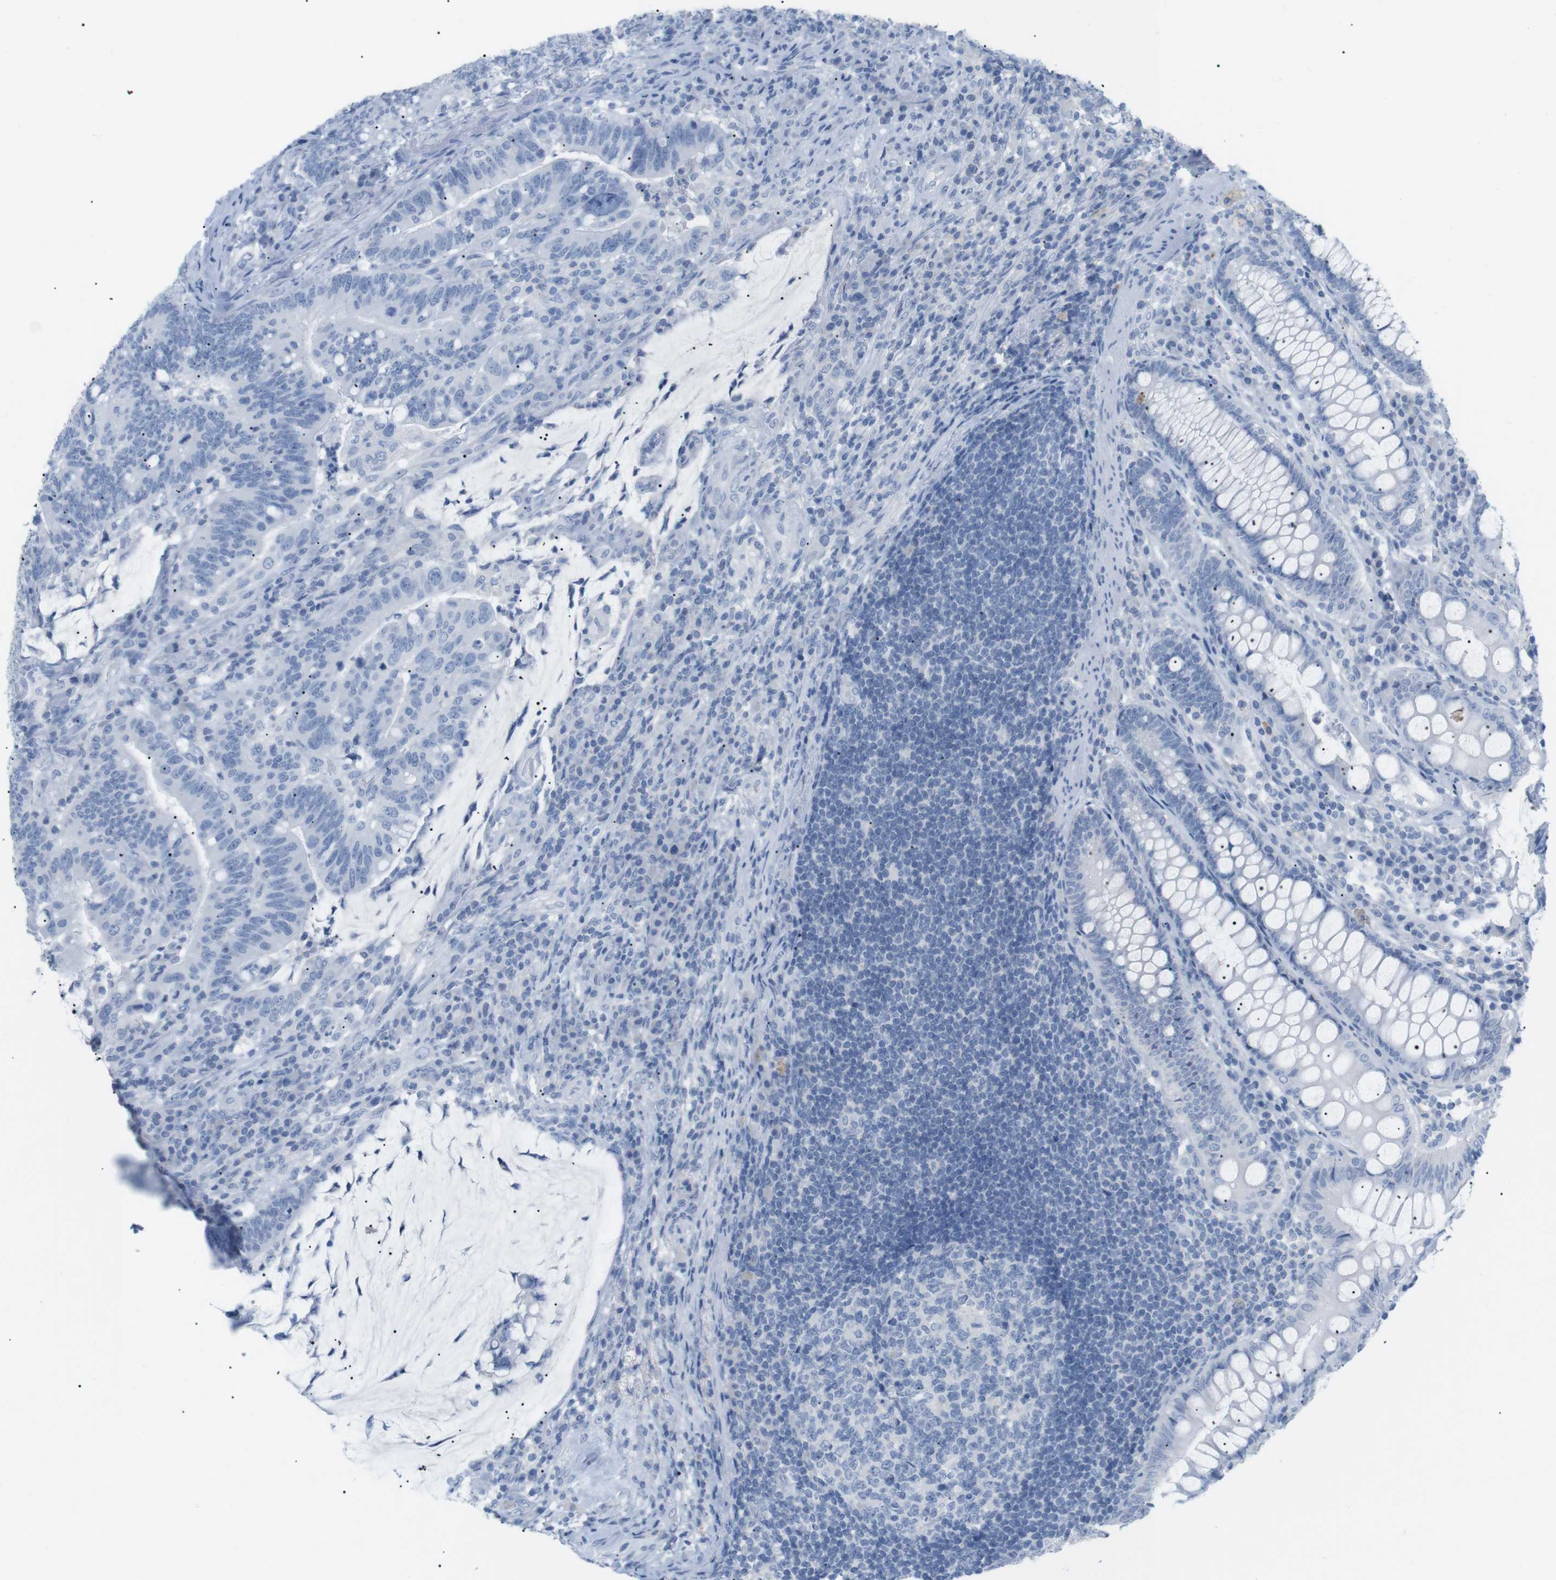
{"staining": {"intensity": "negative", "quantity": "none", "location": "none"}, "tissue": "colorectal cancer", "cell_type": "Tumor cells", "image_type": "cancer", "snomed": [{"axis": "morphology", "description": "Normal tissue, NOS"}, {"axis": "morphology", "description": "Adenocarcinoma, NOS"}, {"axis": "topography", "description": "Colon"}], "caption": "Immunohistochemistry (IHC) of adenocarcinoma (colorectal) displays no staining in tumor cells.", "gene": "HBG2", "patient": {"sex": "female", "age": 66}}